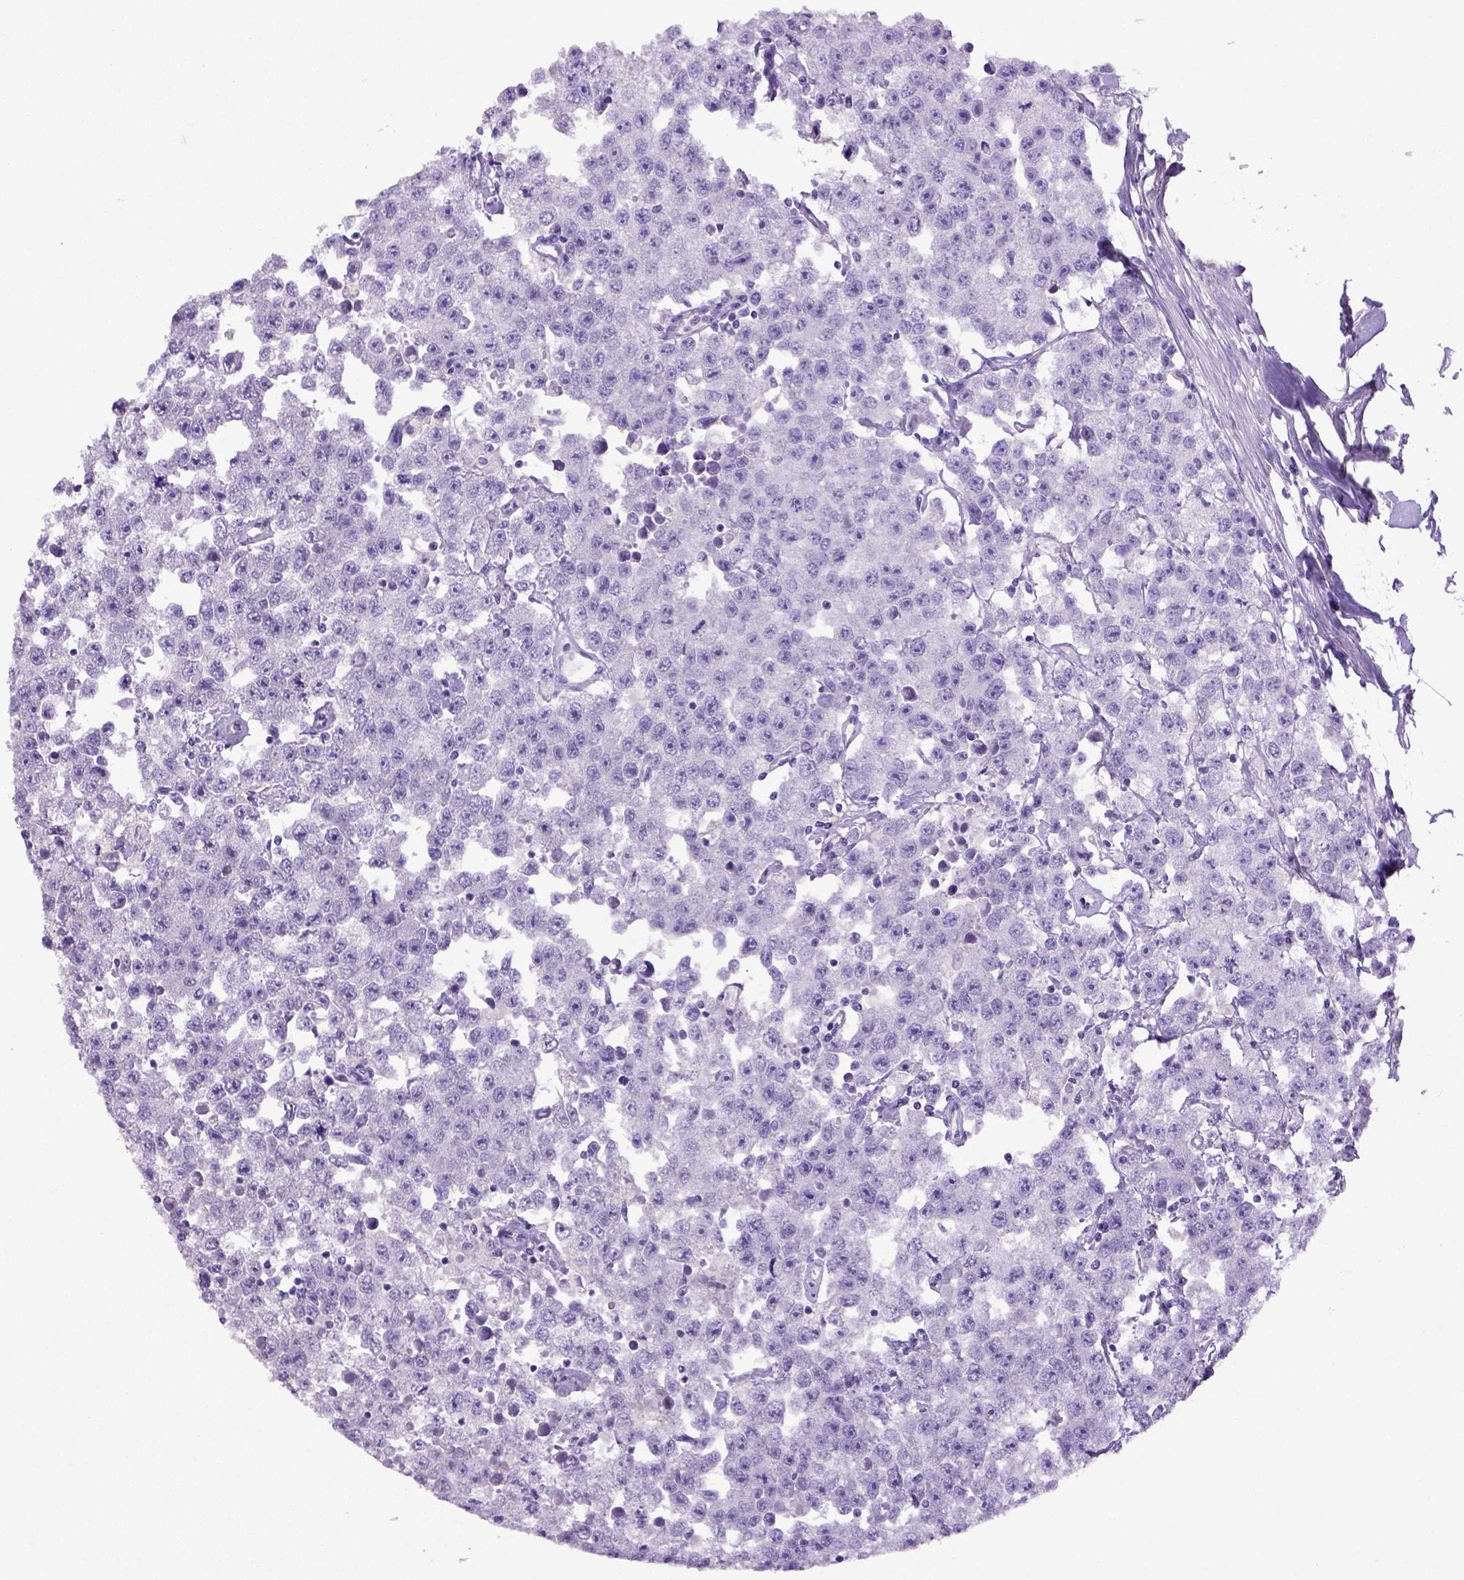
{"staining": {"intensity": "negative", "quantity": "none", "location": "none"}, "tissue": "testis cancer", "cell_type": "Tumor cells", "image_type": "cancer", "snomed": [{"axis": "morphology", "description": "Seminoma, NOS"}, {"axis": "topography", "description": "Testis"}], "caption": "Immunohistochemical staining of seminoma (testis) exhibits no significant positivity in tumor cells. The staining was performed using DAB to visualize the protein expression in brown, while the nuclei were stained in blue with hematoxylin (Magnification: 20x).", "gene": "ITIH4", "patient": {"sex": "male", "age": 52}}